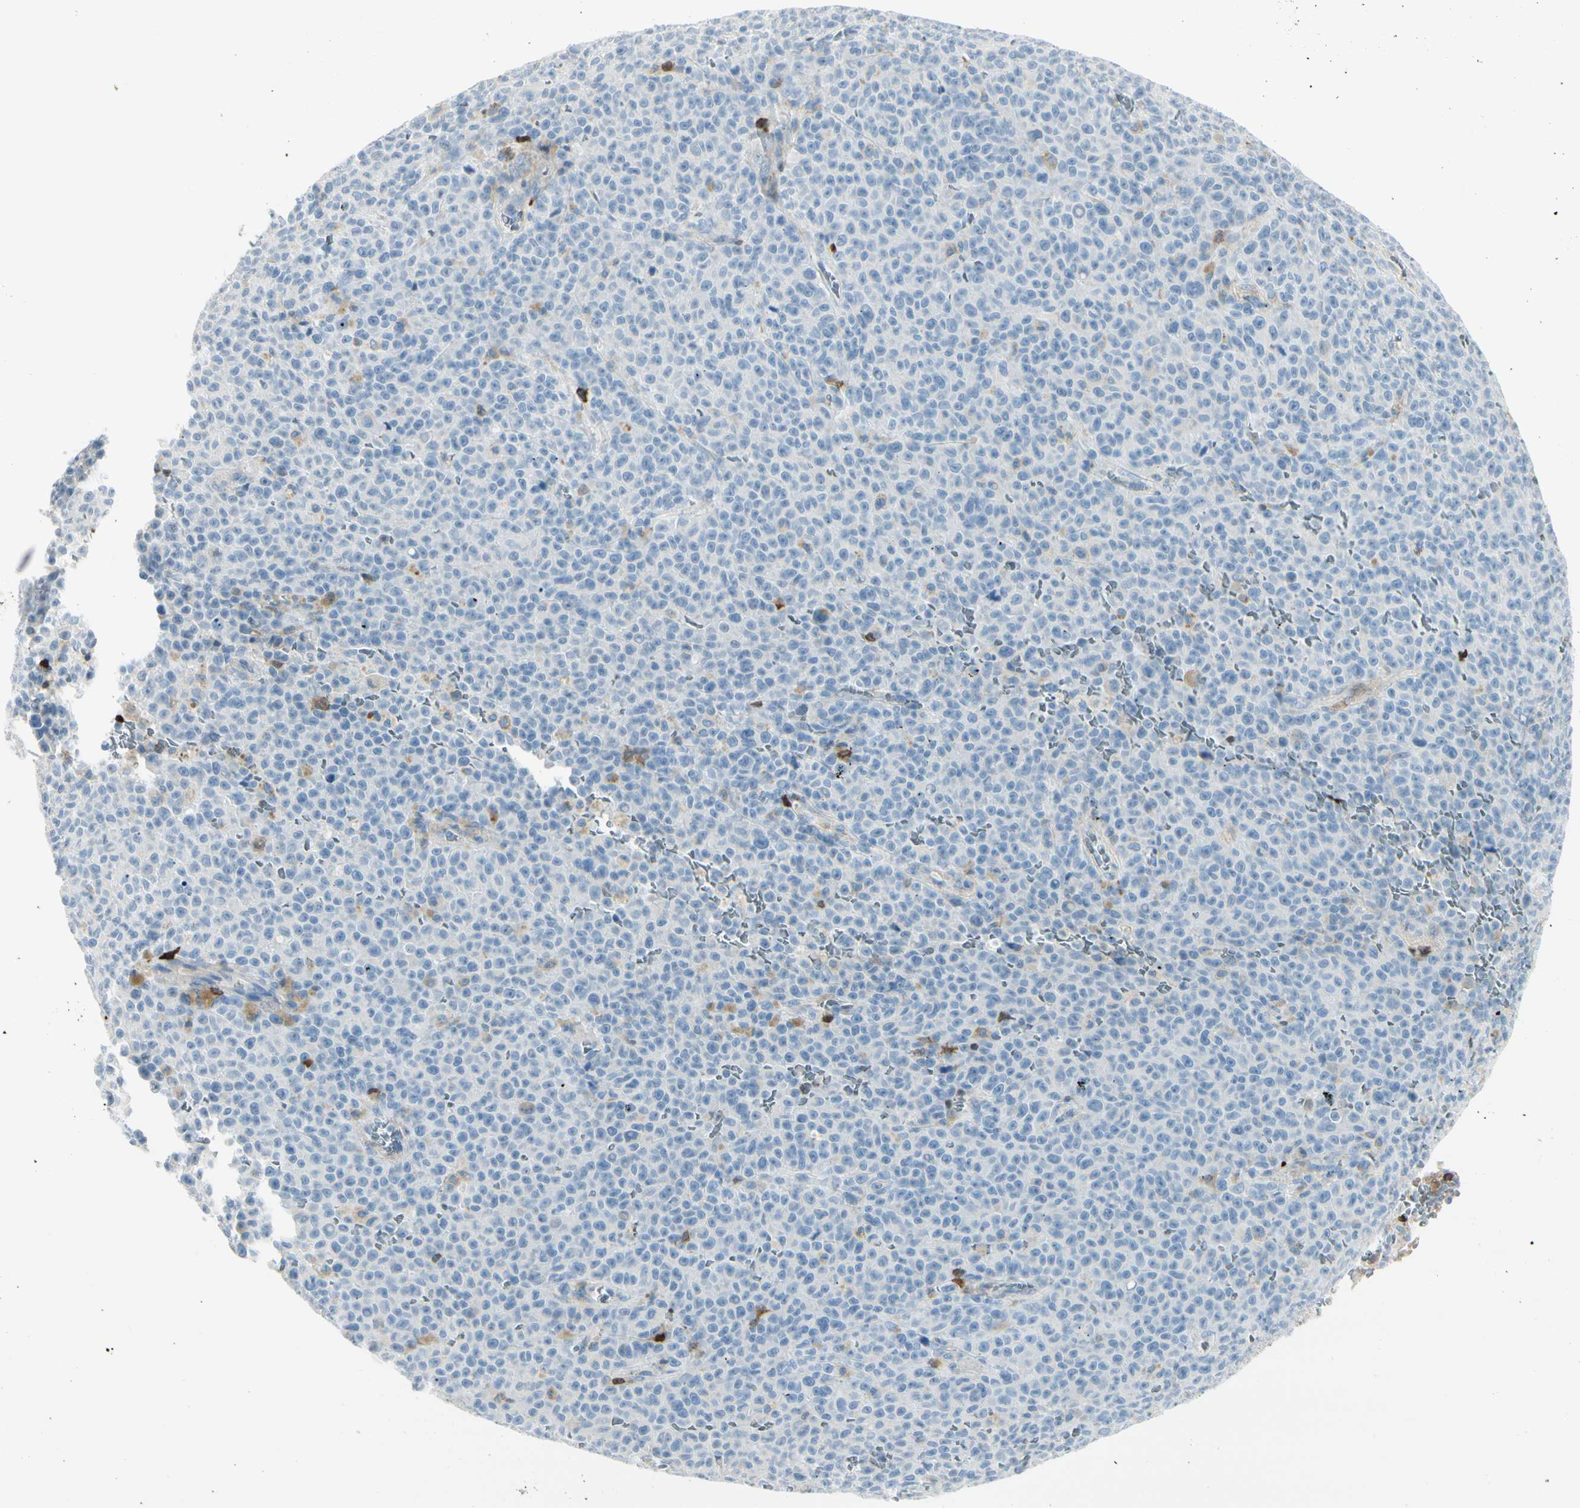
{"staining": {"intensity": "negative", "quantity": "none", "location": "none"}, "tissue": "melanoma", "cell_type": "Tumor cells", "image_type": "cancer", "snomed": [{"axis": "morphology", "description": "Malignant melanoma, NOS"}, {"axis": "topography", "description": "Skin"}], "caption": "Tumor cells show no significant protein staining in malignant melanoma.", "gene": "TRAF1", "patient": {"sex": "female", "age": 82}}